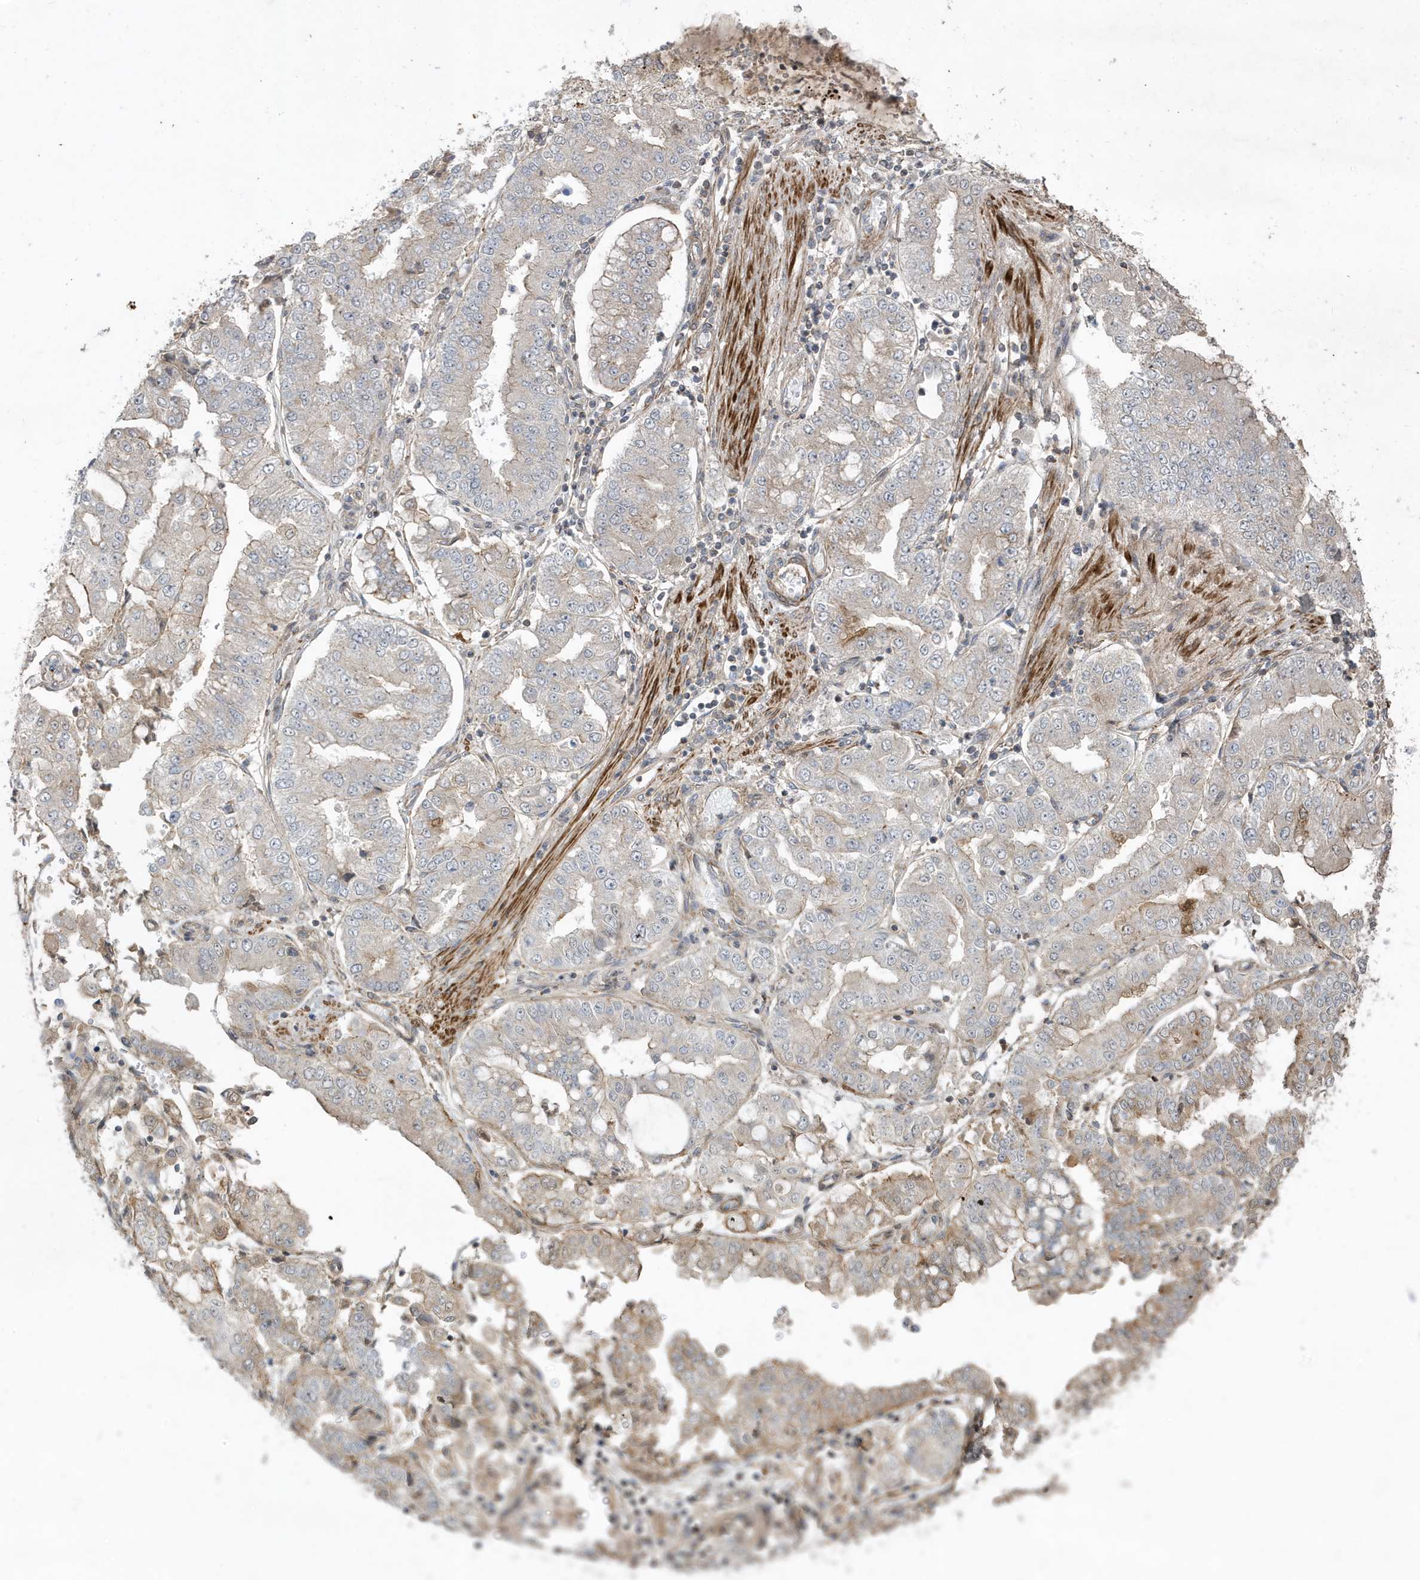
{"staining": {"intensity": "weak", "quantity": "<25%", "location": "cytoplasmic/membranous"}, "tissue": "stomach cancer", "cell_type": "Tumor cells", "image_type": "cancer", "snomed": [{"axis": "morphology", "description": "Adenocarcinoma, NOS"}, {"axis": "topography", "description": "Stomach"}], "caption": "Adenocarcinoma (stomach) was stained to show a protein in brown. There is no significant staining in tumor cells. (DAB immunohistochemistry with hematoxylin counter stain).", "gene": "PRRT3", "patient": {"sex": "male", "age": 76}}